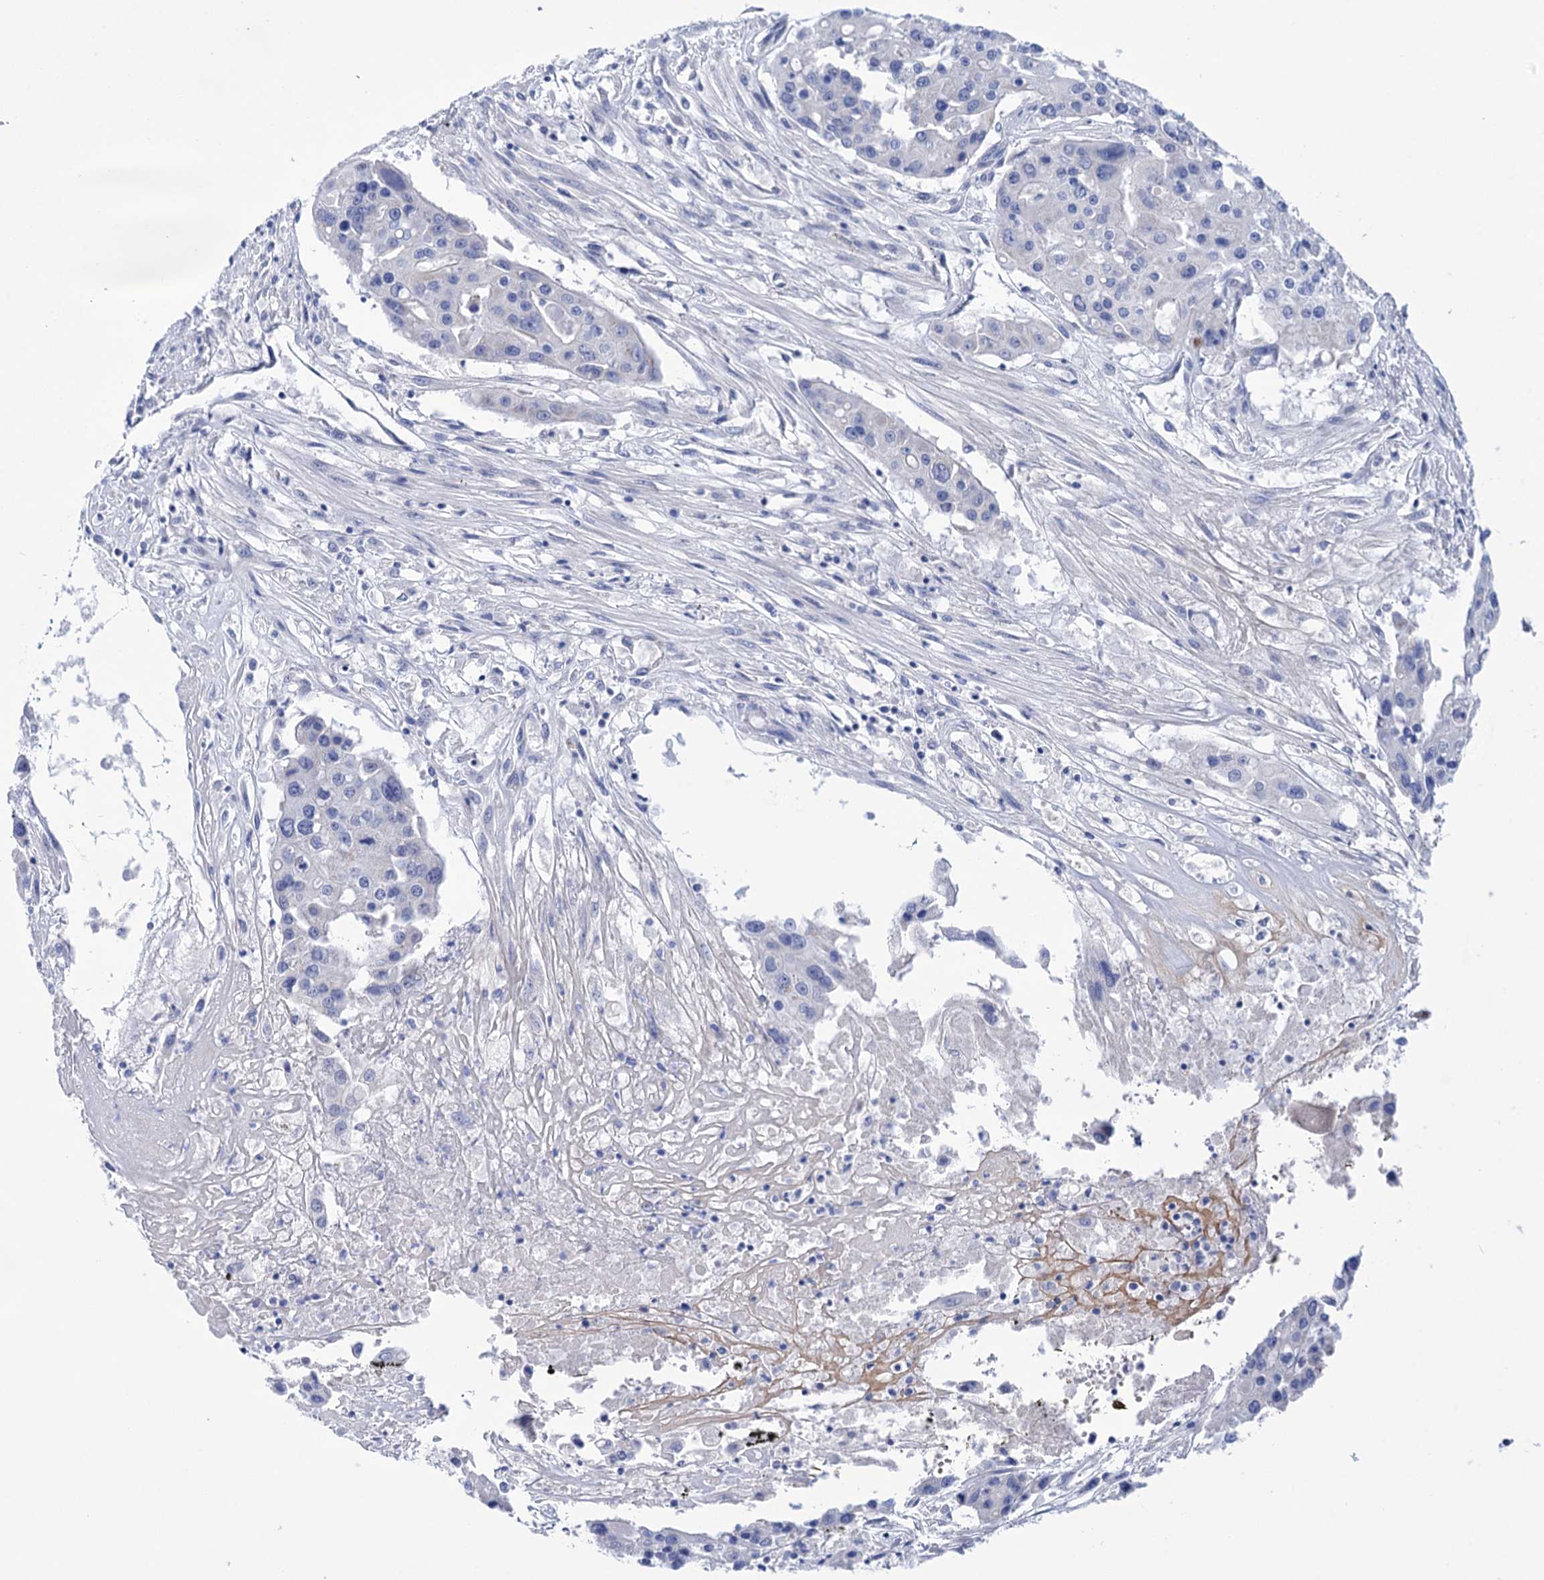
{"staining": {"intensity": "negative", "quantity": "none", "location": "none"}, "tissue": "colorectal cancer", "cell_type": "Tumor cells", "image_type": "cancer", "snomed": [{"axis": "morphology", "description": "Adenocarcinoma, NOS"}, {"axis": "topography", "description": "Colon"}], "caption": "Tumor cells show no significant protein staining in colorectal adenocarcinoma.", "gene": "YARS2", "patient": {"sex": "male", "age": 77}}